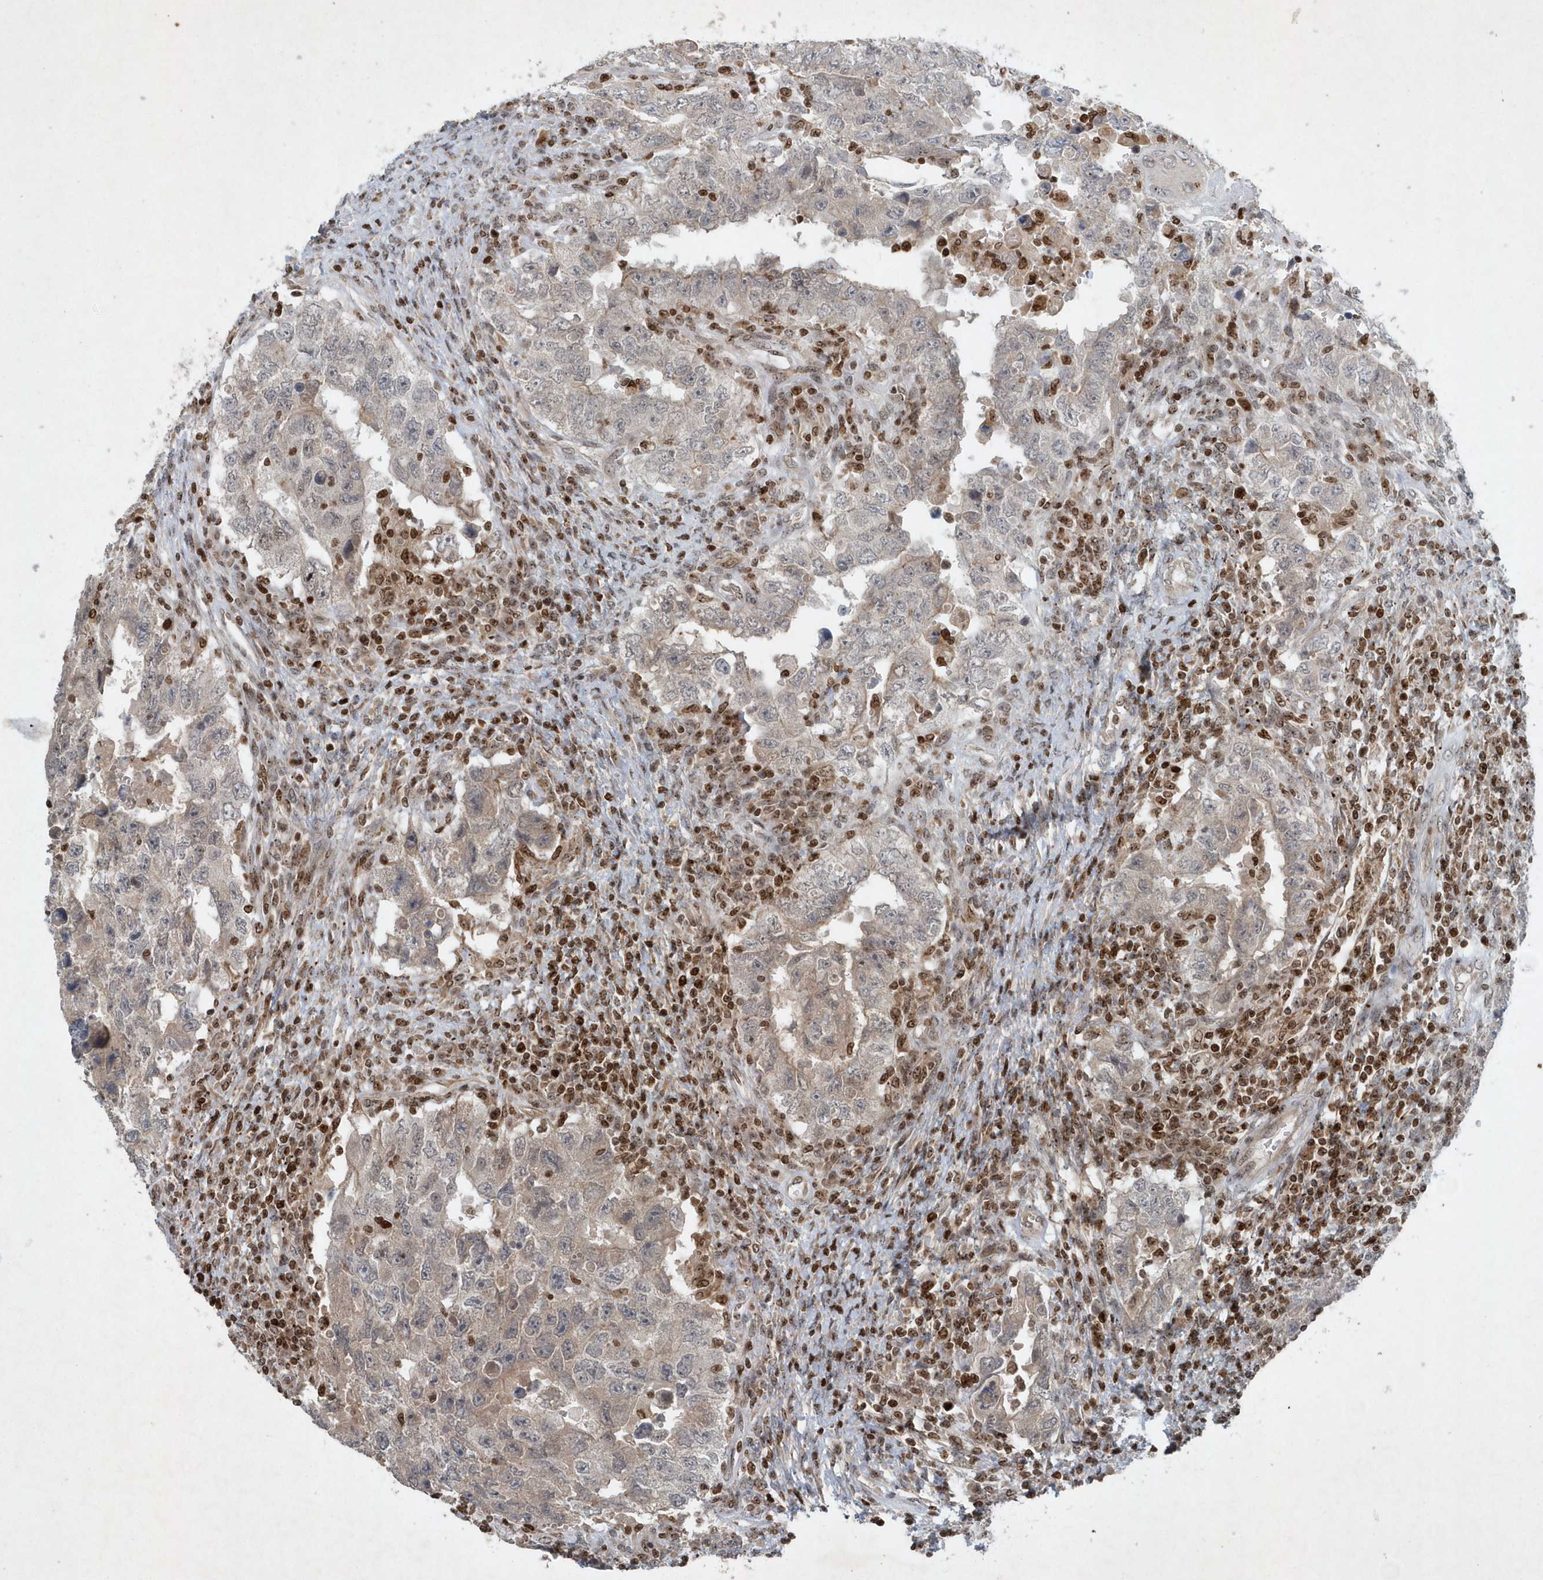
{"staining": {"intensity": "weak", "quantity": "25%-75%", "location": "cytoplasmic/membranous"}, "tissue": "testis cancer", "cell_type": "Tumor cells", "image_type": "cancer", "snomed": [{"axis": "morphology", "description": "Carcinoma, Embryonal, NOS"}, {"axis": "topography", "description": "Testis"}], "caption": "DAB (3,3'-diaminobenzidine) immunohistochemical staining of testis cancer reveals weak cytoplasmic/membranous protein staining in about 25%-75% of tumor cells.", "gene": "QTRT2", "patient": {"sex": "male", "age": 26}}